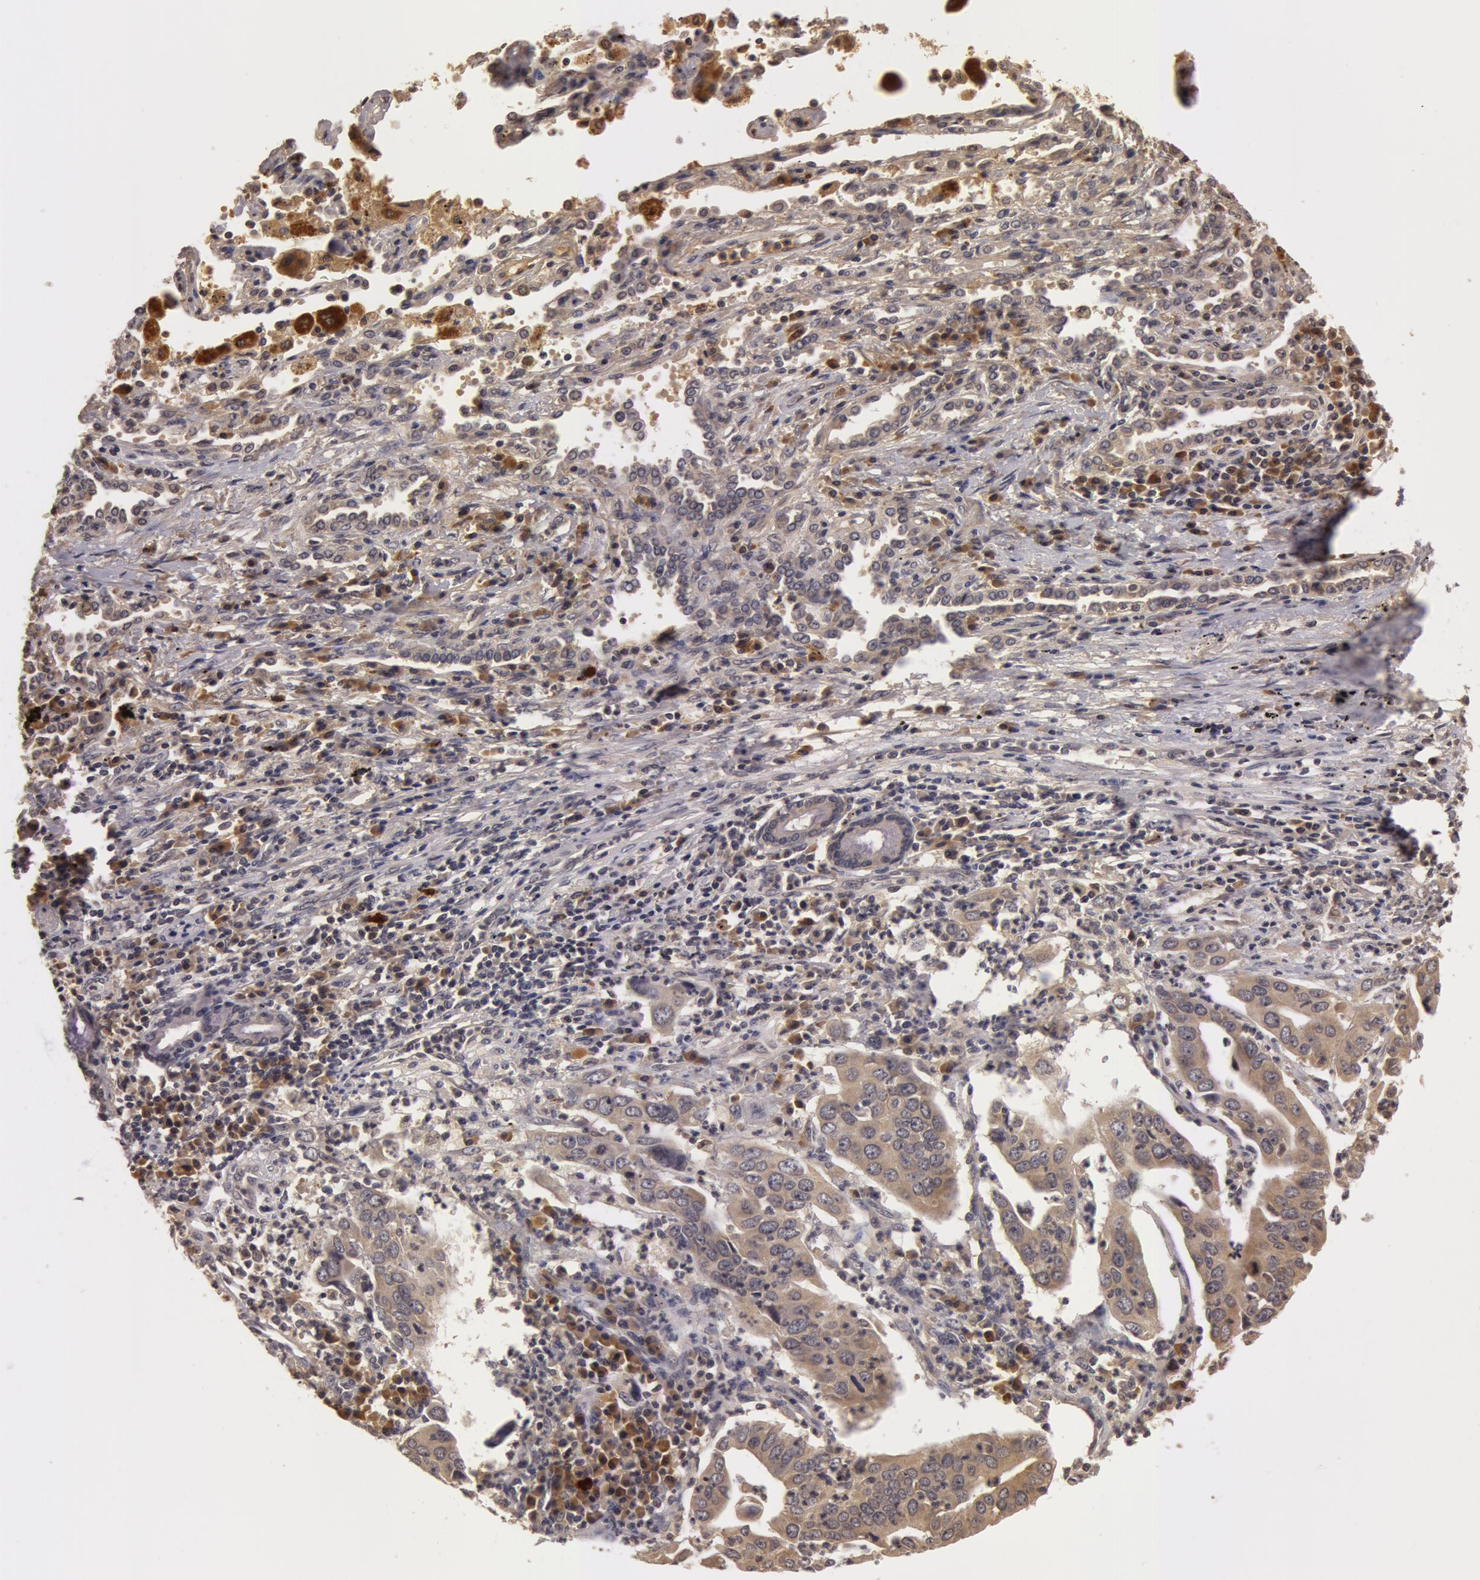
{"staining": {"intensity": "weak", "quantity": ">75%", "location": "cytoplasmic/membranous"}, "tissue": "lung cancer", "cell_type": "Tumor cells", "image_type": "cancer", "snomed": [{"axis": "morphology", "description": "Adenocarcinoma, NOS"}, {"axis": "topography", "description": "Lung"}], "caption": "Human adenocarcinoma (lung) stained for a protein (brown) exhibits weak cytoplasmic/membranous positive expression in approximately >75% of tumor cells.", "gene": "BCHE", "patient": {"sex": "male", "age": 48}}